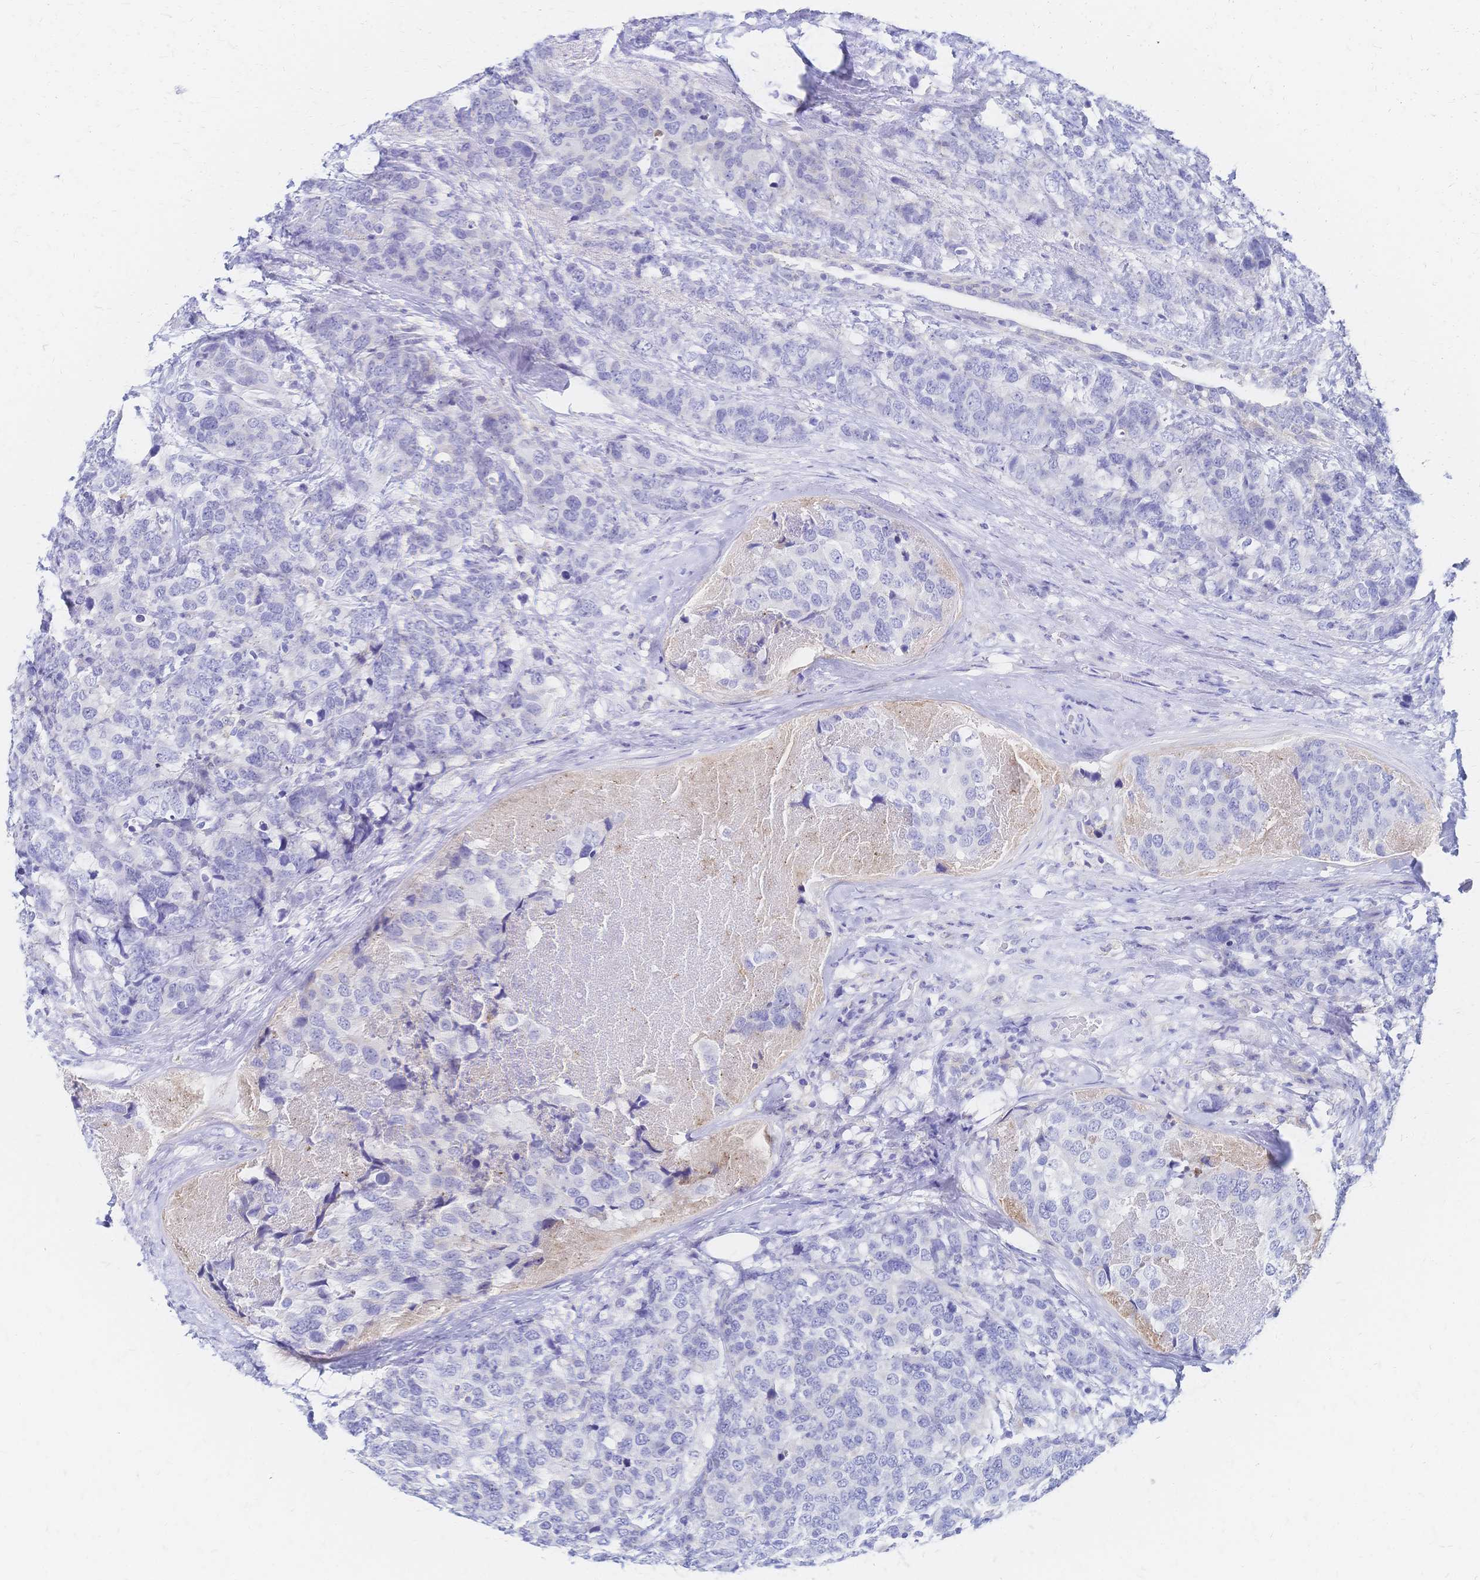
{"staining": {"intensity": "negative", "quantity": "none", "location": "none"}, "tissue": "breast cancer", "cell_type": "Tumor cells", "image_type": "cancer", "snomed": [{"axis": "morphology", "description": "Lobular carcinoma"}, {"axis": "topography", "description": "Breast"}], "caption": "This is an IHC image of lobular carcinoma (breast). There is no staining in tumor cells.", "gene": "SLC5A1", "patient": {"sex": "female", "age": 59}}